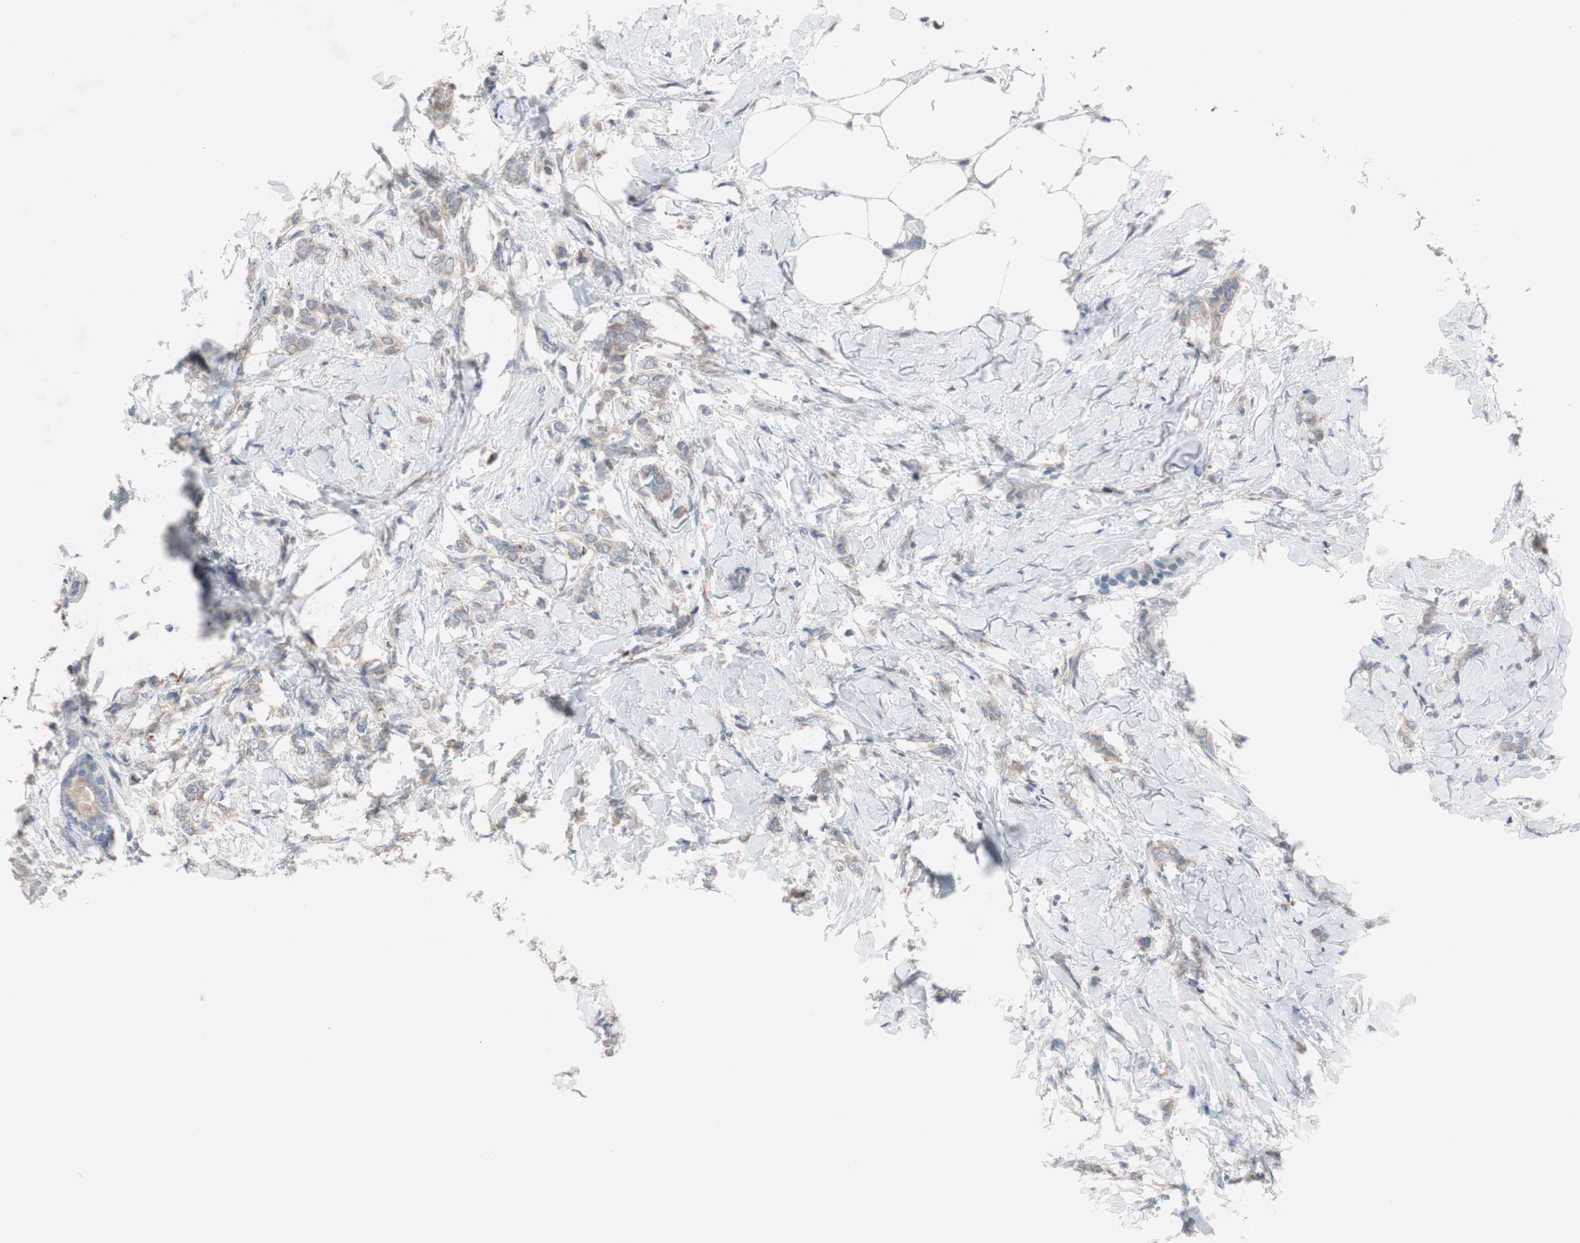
{"staining": {"intensity": "weak", "quantity": ">75%", "location": "cytoplasmic/membranous"}, "tissue": "breast cancer", "cell_type": "Tumor cells", "image_type": "cancer", "snomed": [{"axis": "morphology", "description": "Lobular carcinoma, in situ"}, {"axis": "morphology", "description": "Lobular carcinoma"}, {"axis": "topography", "description": "Breast"}], "caption": "The immunohistochemical stain shows weak cytoplasmic/membranous staining in tumor cells of breast cancer tissue.", "gene": "TTC14", "patient": {"sex": "female", "age": 41}}